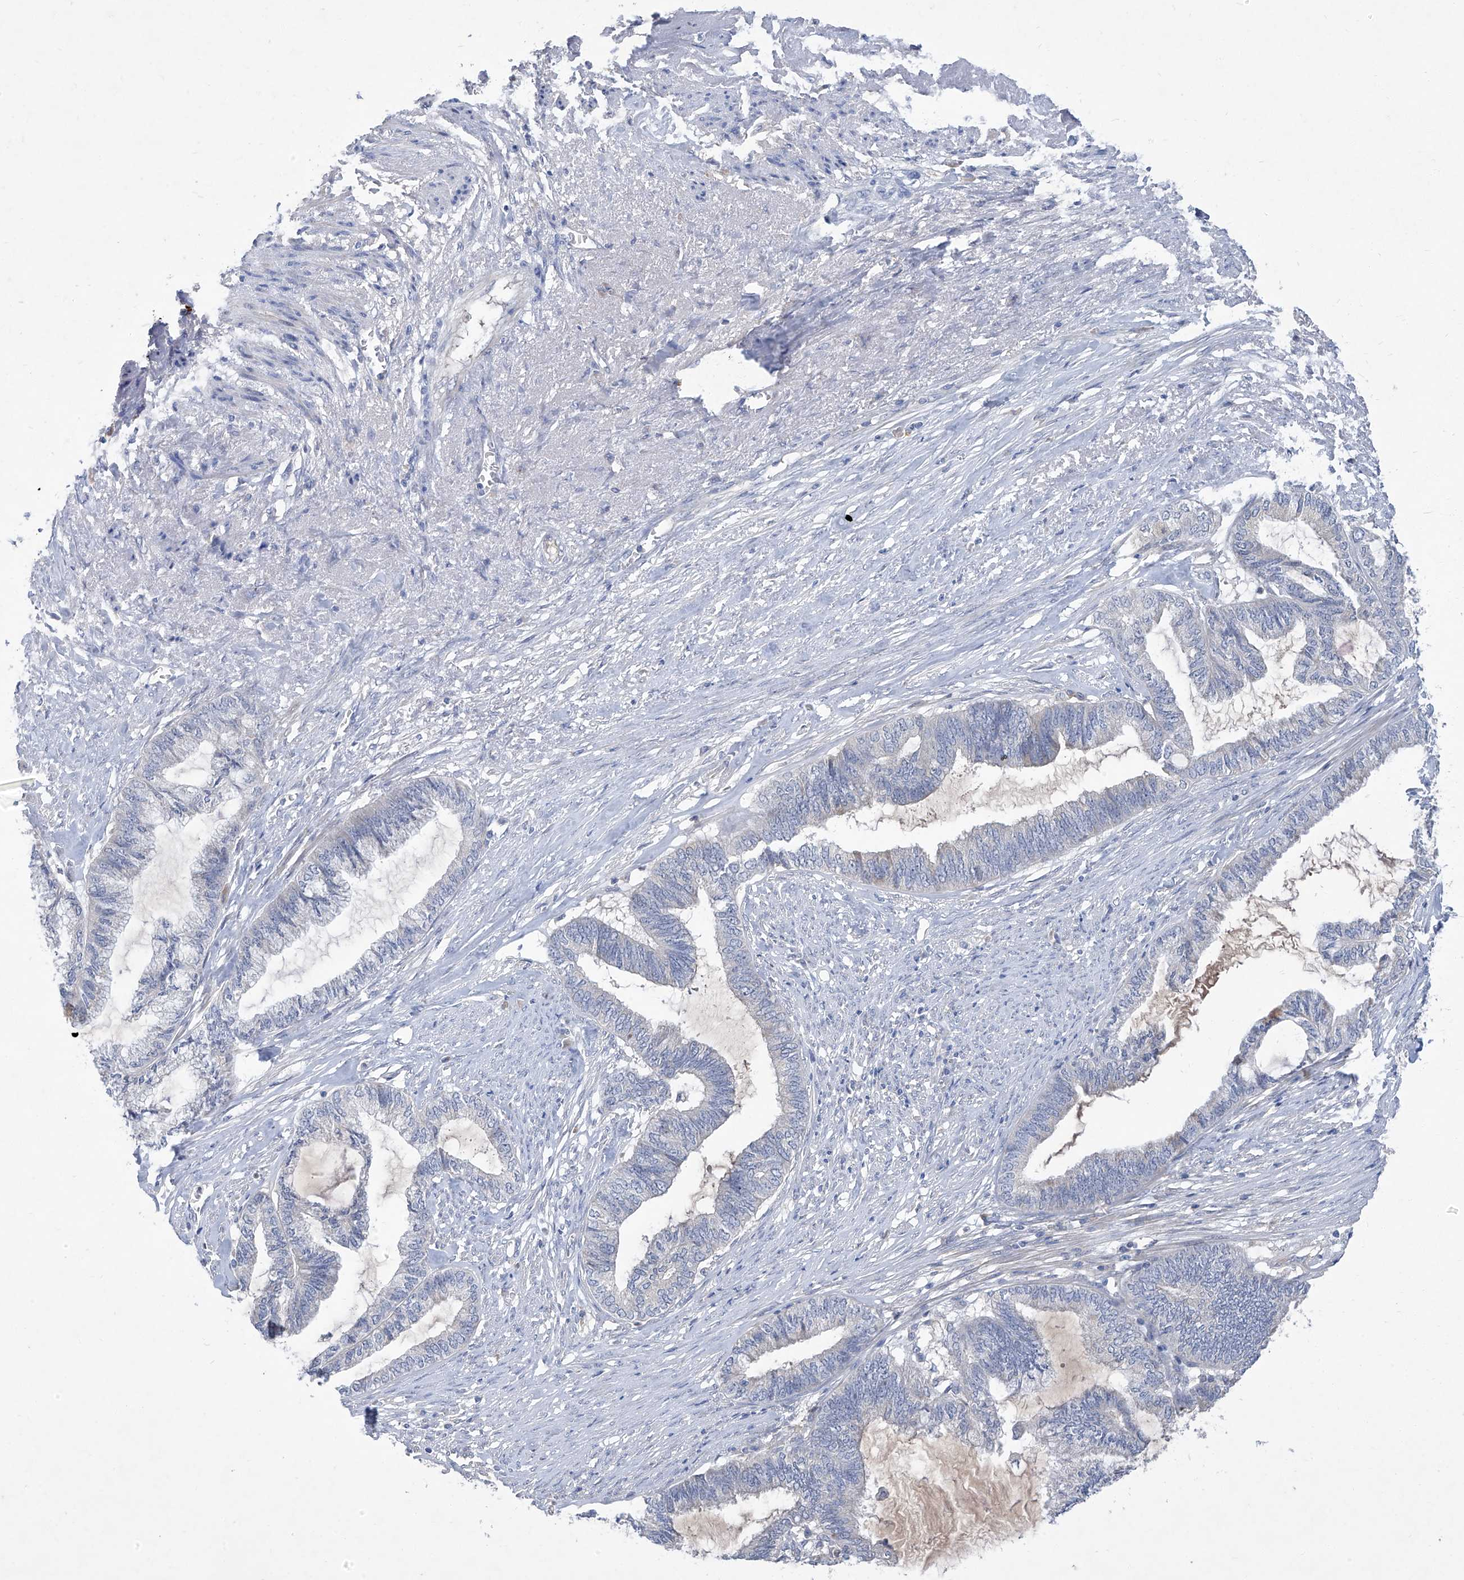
{"staining": {"intensity": "negative", "quantity": "none", "location": "none"}, "tissue": "endometrial cancer", "cell_type": "Tumor cells", "image_type": "cancer", "snomed": [{"axis": "morphology", "description": "Adenocarcinoma, NOS"}, {"axis": "topography", "description": "Endometrium"}], "caption": "This is an immunohistochemistry histopathology image of human endometrial adenocarcinoma. There is no positivity in tumor cells.", "gene": "SBK2", "patient": {"sex": "female", "age": 86}}